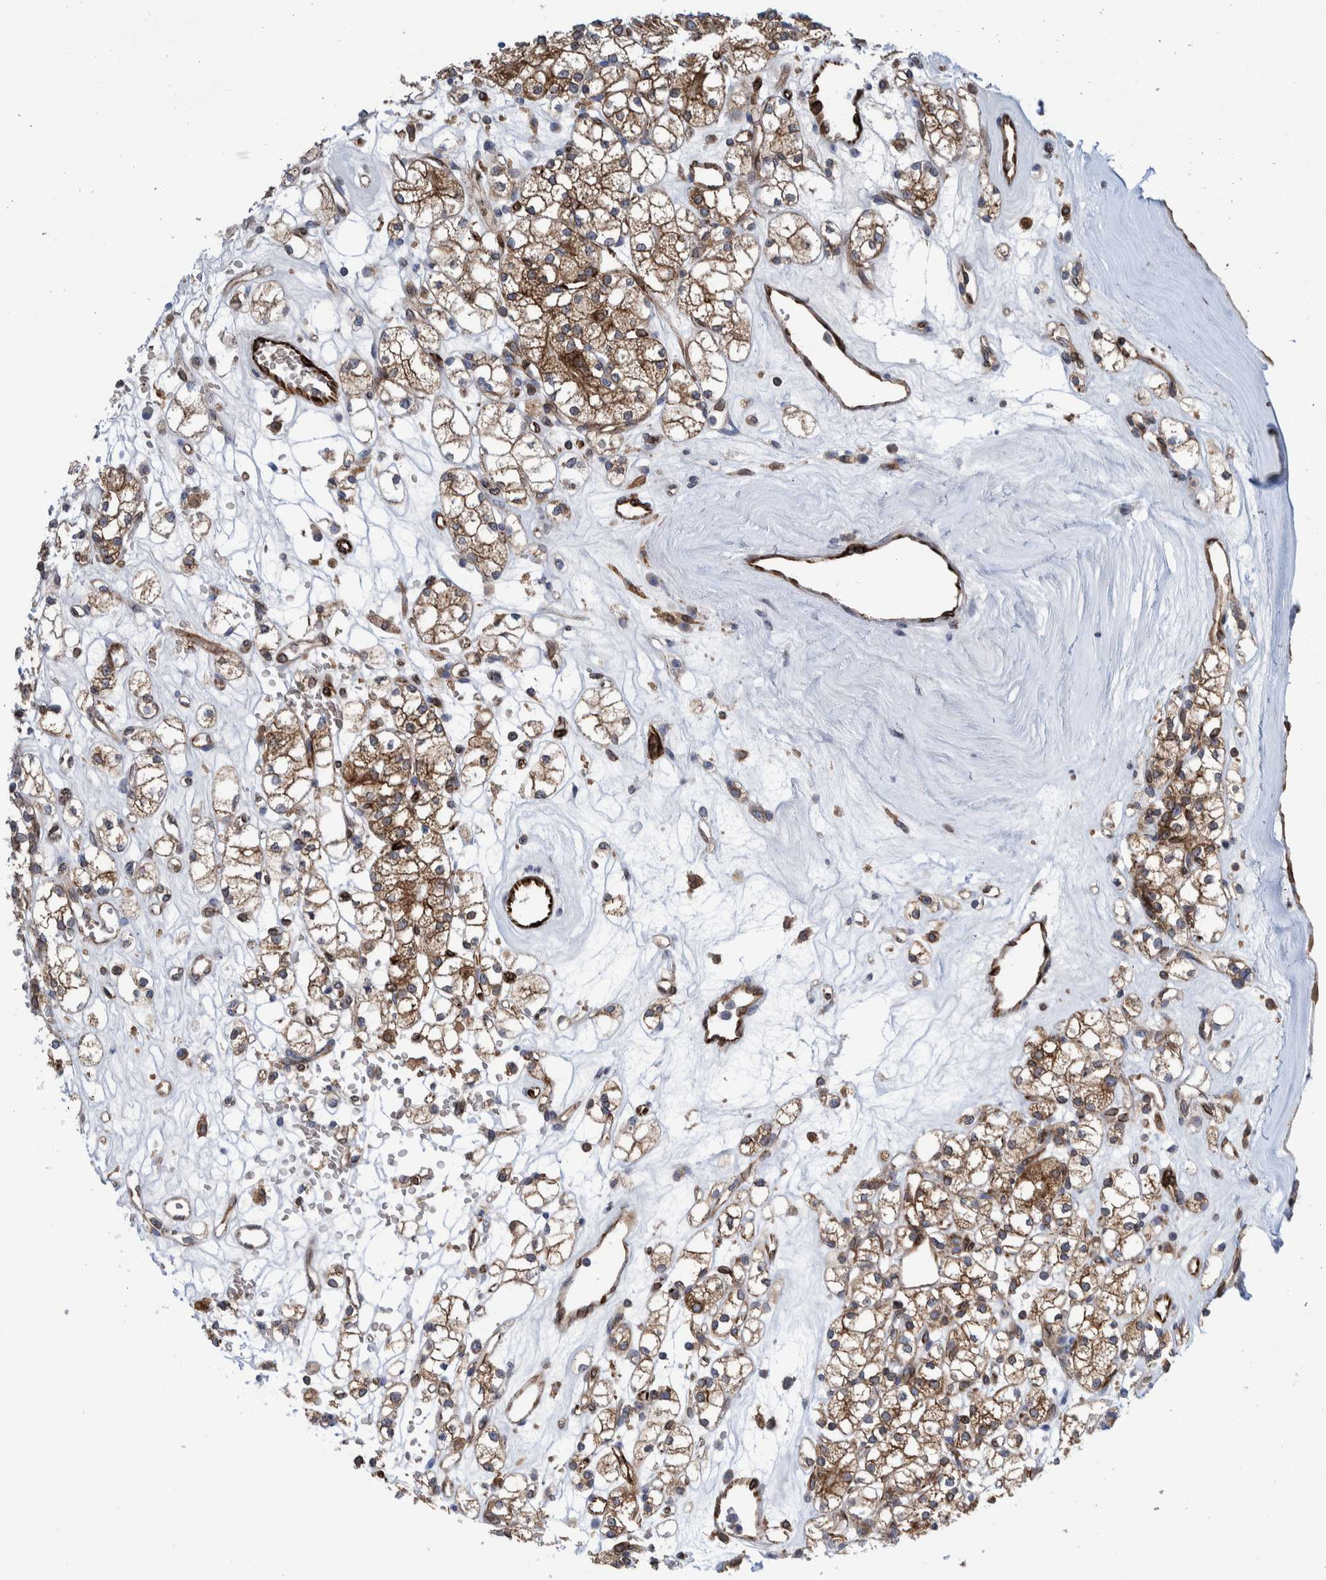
{"staining": {"intensity": "moderate", "quantity": ">75%", "location": "cytoplasmic/membranous"}, "tissue": "renal cancer", "cell_type": "Tumor cells", "image_type": "cancer", "snomed": [{"axis": "morphology", "description": "Adenocarcinoma, NOS"}, {"axis": "topography", "description": "Kidney"}], "caption": "Protein staining of adenocarcinoma (renal) tissue reveals moderate cytoplasmic/membranous staining in about >75% of tumor cells.", "gene": "THEM6", "patient": {"sex": "male", "age": 77}}